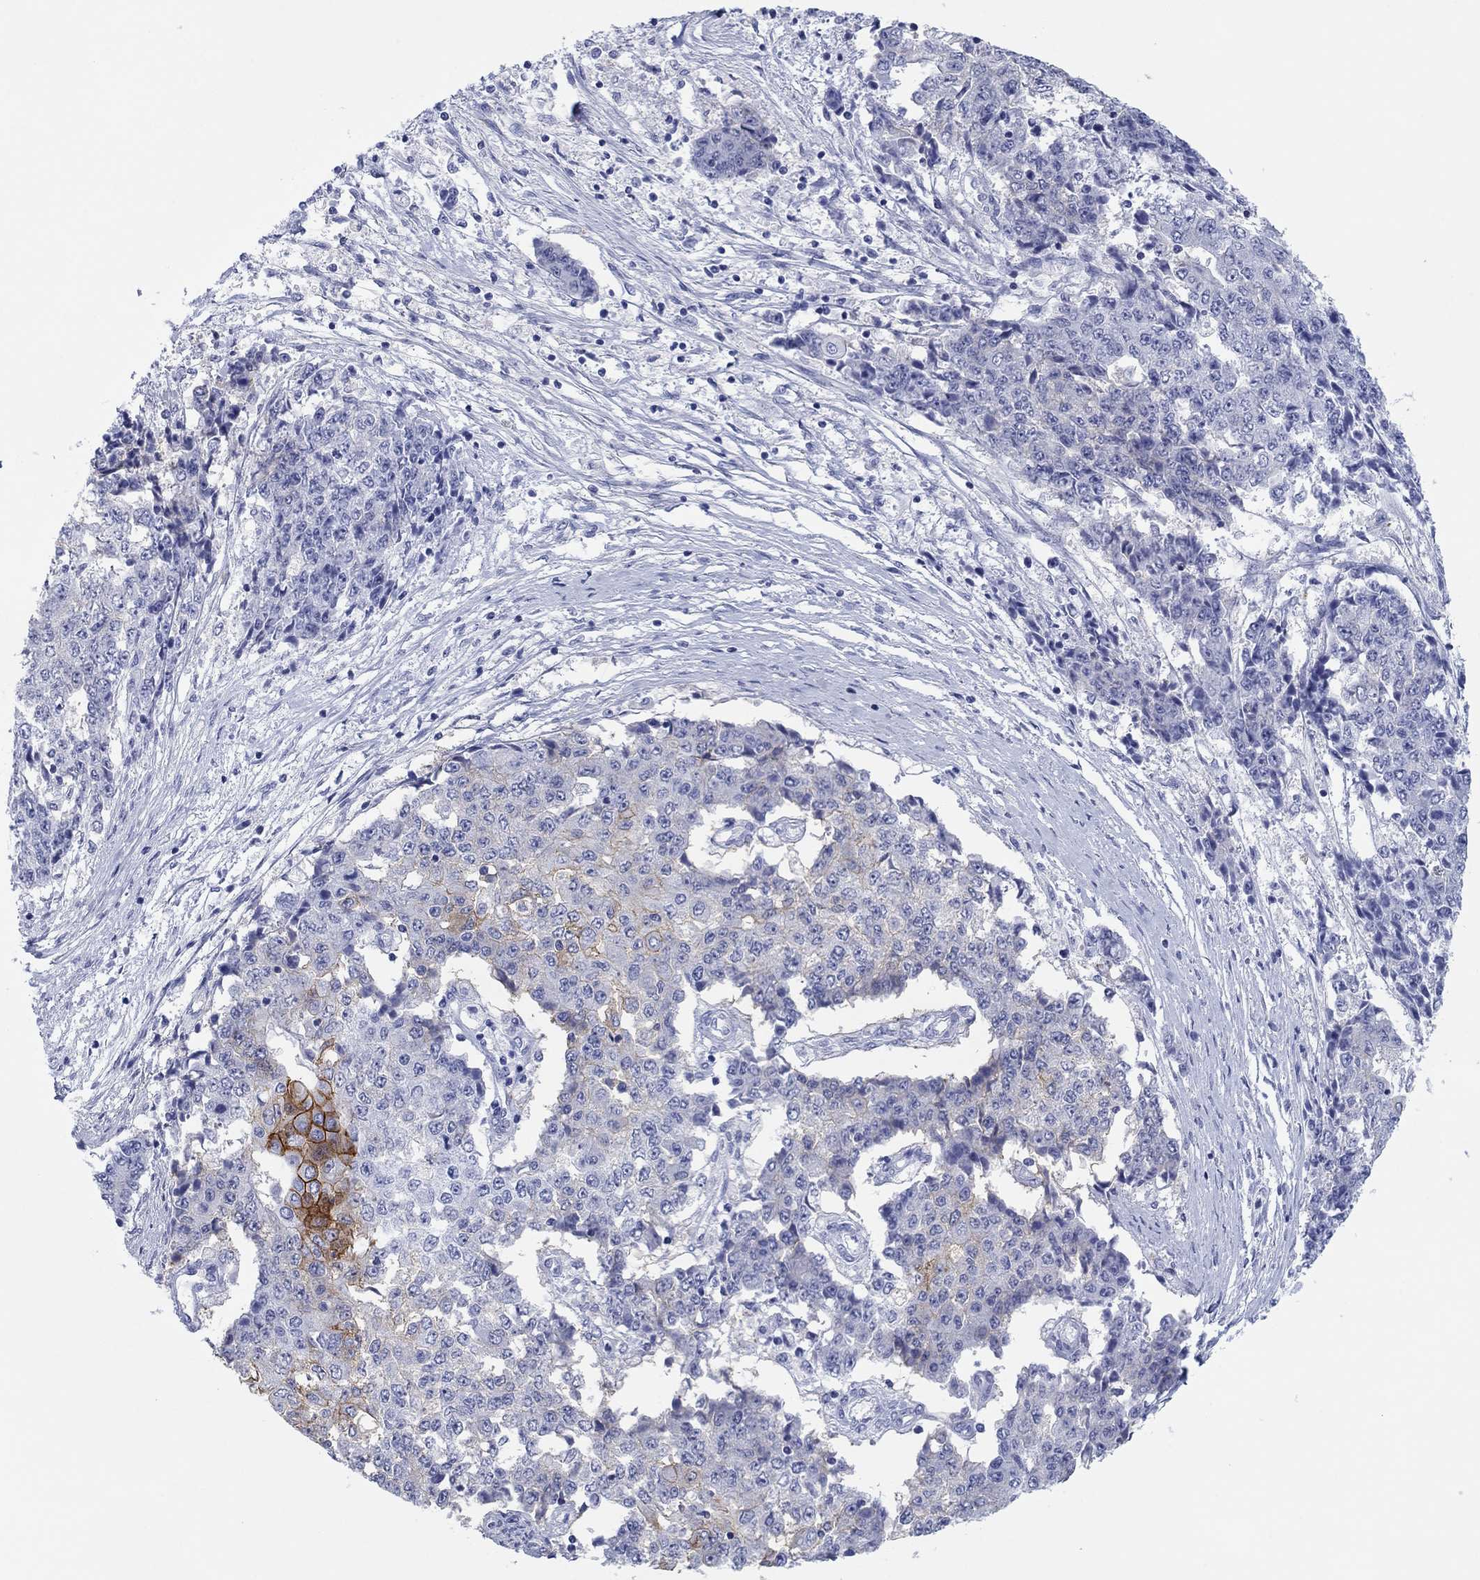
{"staining": {"intensity": "strong", "quantity": "<25%", "location": "cytoplasmic/membranous"}, "tissue": "ovarian cancer", "cell_type": "Tumor cells", "image_type": "cancer", "snomed": [{"axis": "morphology", "description": "Carcinoma, endometroid"}, {"axis": "topography", "description": "Ovary"}], "caption": "About <25% of tumor cells in ovarian cancer (endometroid carcinoma) show strong cytoplasmic/membranous protein expression as visualized by brown immunohistochemical staining.", "gene": "ATP1B1", "patient": {"sex": "female", "age": 42}}